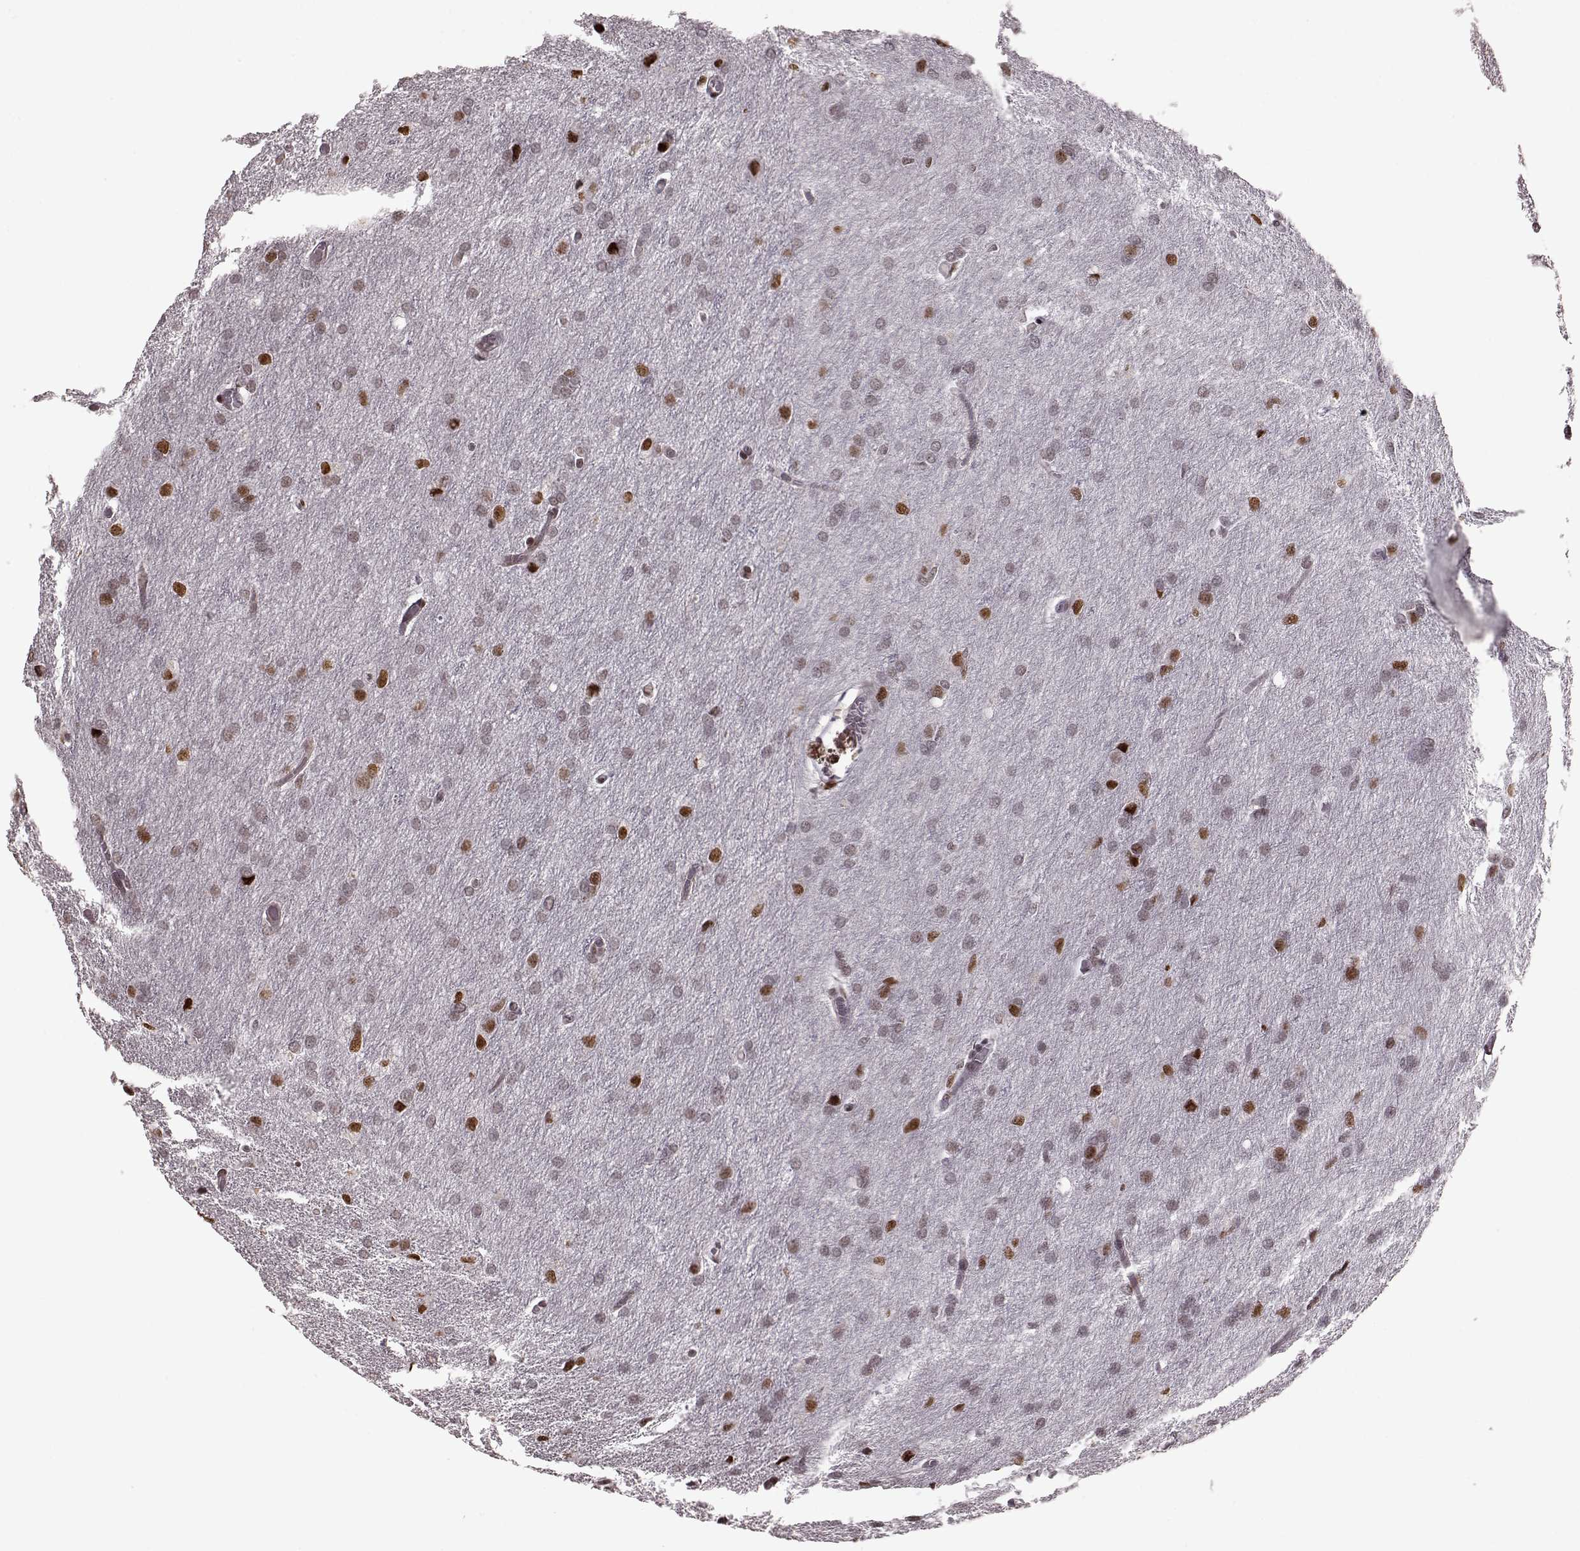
{"staining": {"intensity": "moderate", "quantity": "<25%", "location": "nuclear"}, "tissue": "glioma", "cell_type": "Tumor cells", "image_type": "cancer", "snomed": [{"axis": "morphology", "description": "Glioma, malignant, High grade"}, {"axis": "topography", "description": "Brain"}], "caption": "Glioma stained with DAB immunohistochemistry (IHC) displays low levels of moderate nuclear positivity in approximately <25% of tumor cells.", "gene": "NR2C1", "patient": {"sex": "male", "age": 68}}